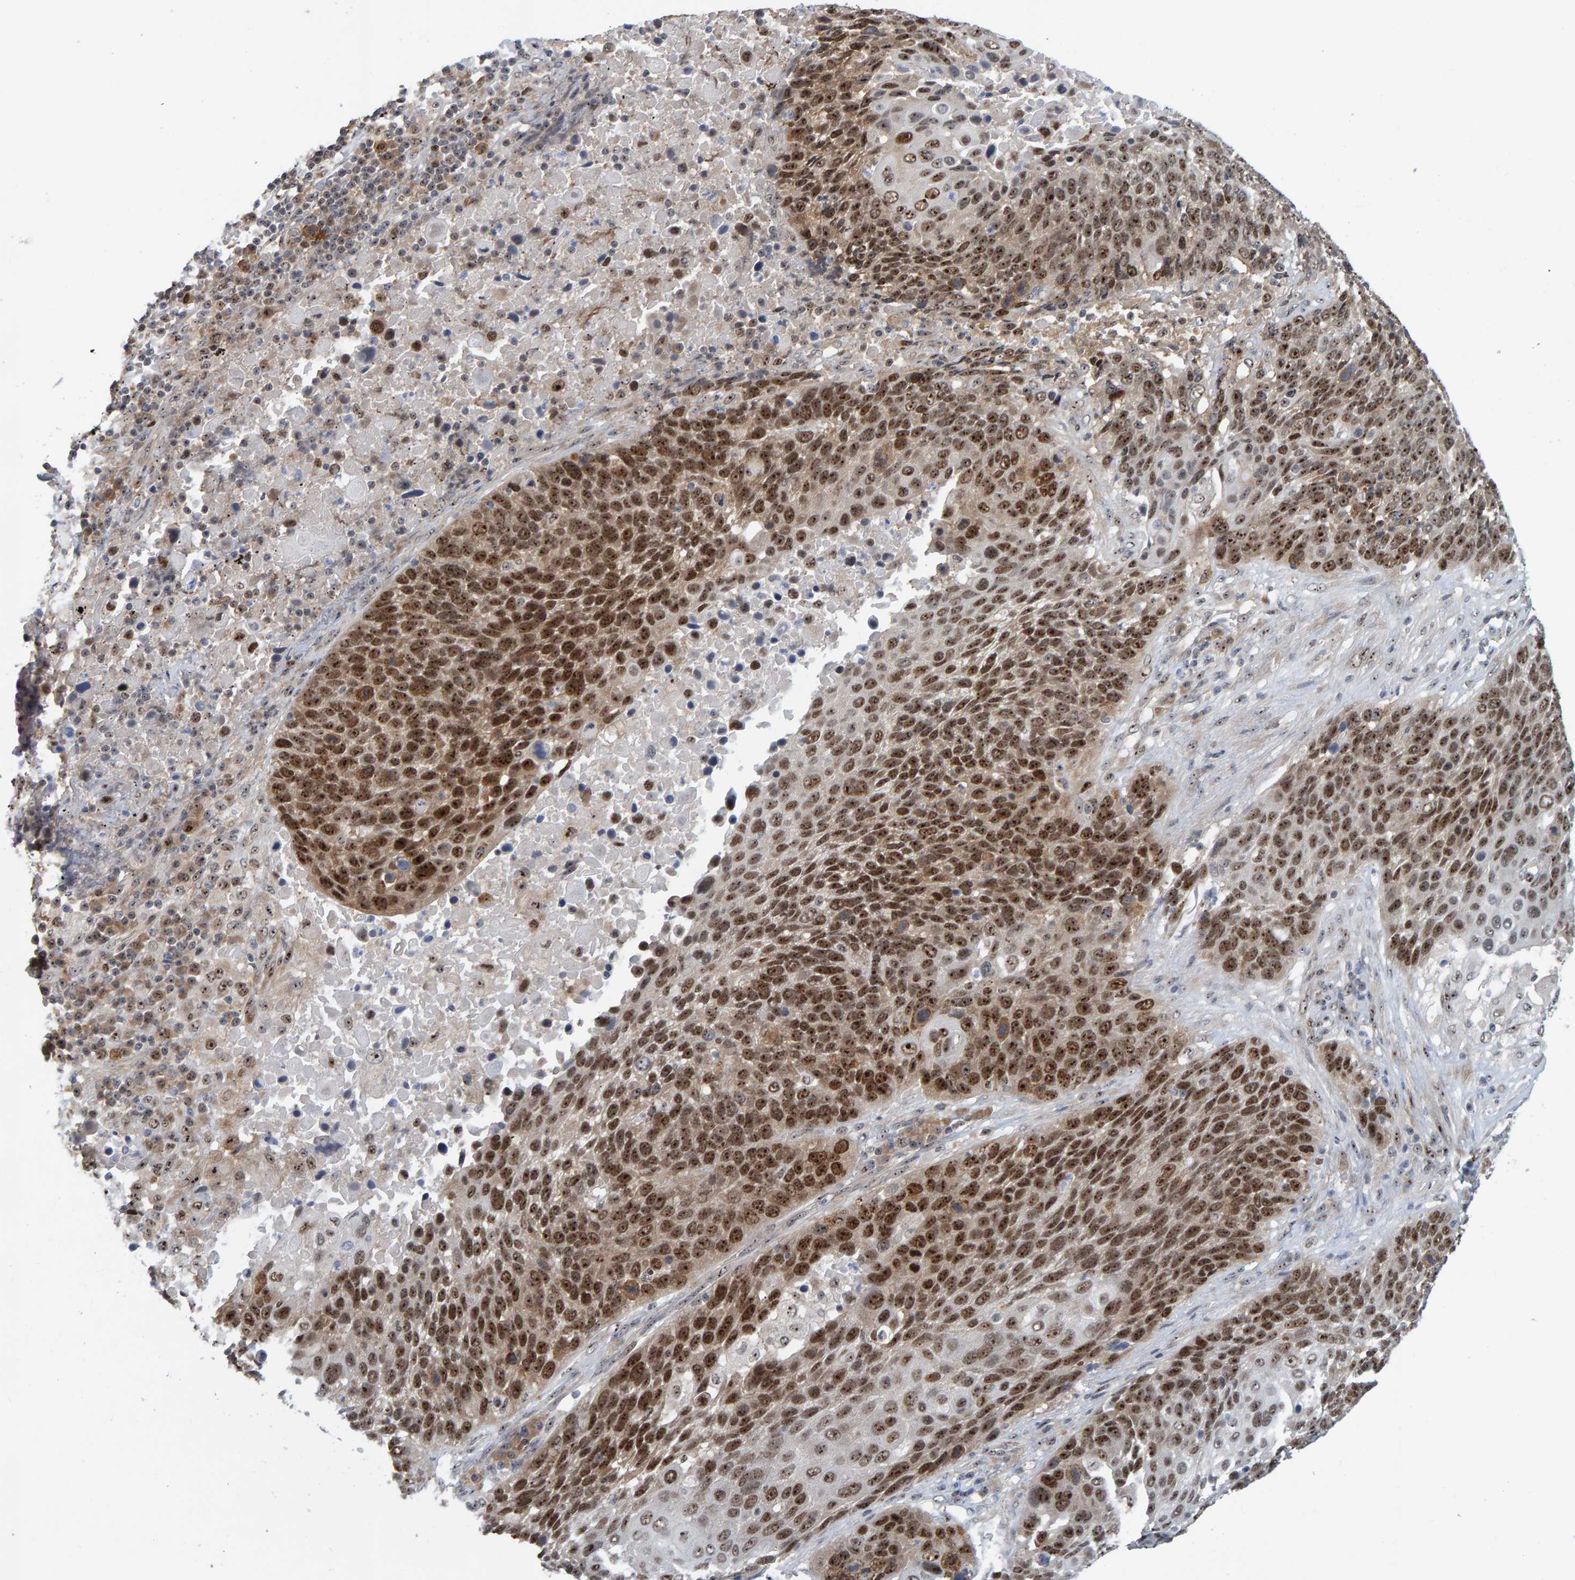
{"staining": {"intensity": "moderate", "quantity": ">75%", "location": "nuclear"}, "tissue": "lung cancer", "cell_type": "Tumor cells", "image_type": "cancer", "snomed": [{"axis": "morphology", "description": "Squamous cell carcinoma, NOS"}, {"axis": "topography", "description": "Lung"}], "caption": "IHC (DAB (3,3'-diaminobenzidine)) staining of human lung squamous cell carcinoma demonstrates moderate nuclear protein staining in about >75% of tumor cells.", "gene": "POLR1E", "patient": {"sex": "male", "age": 66}}